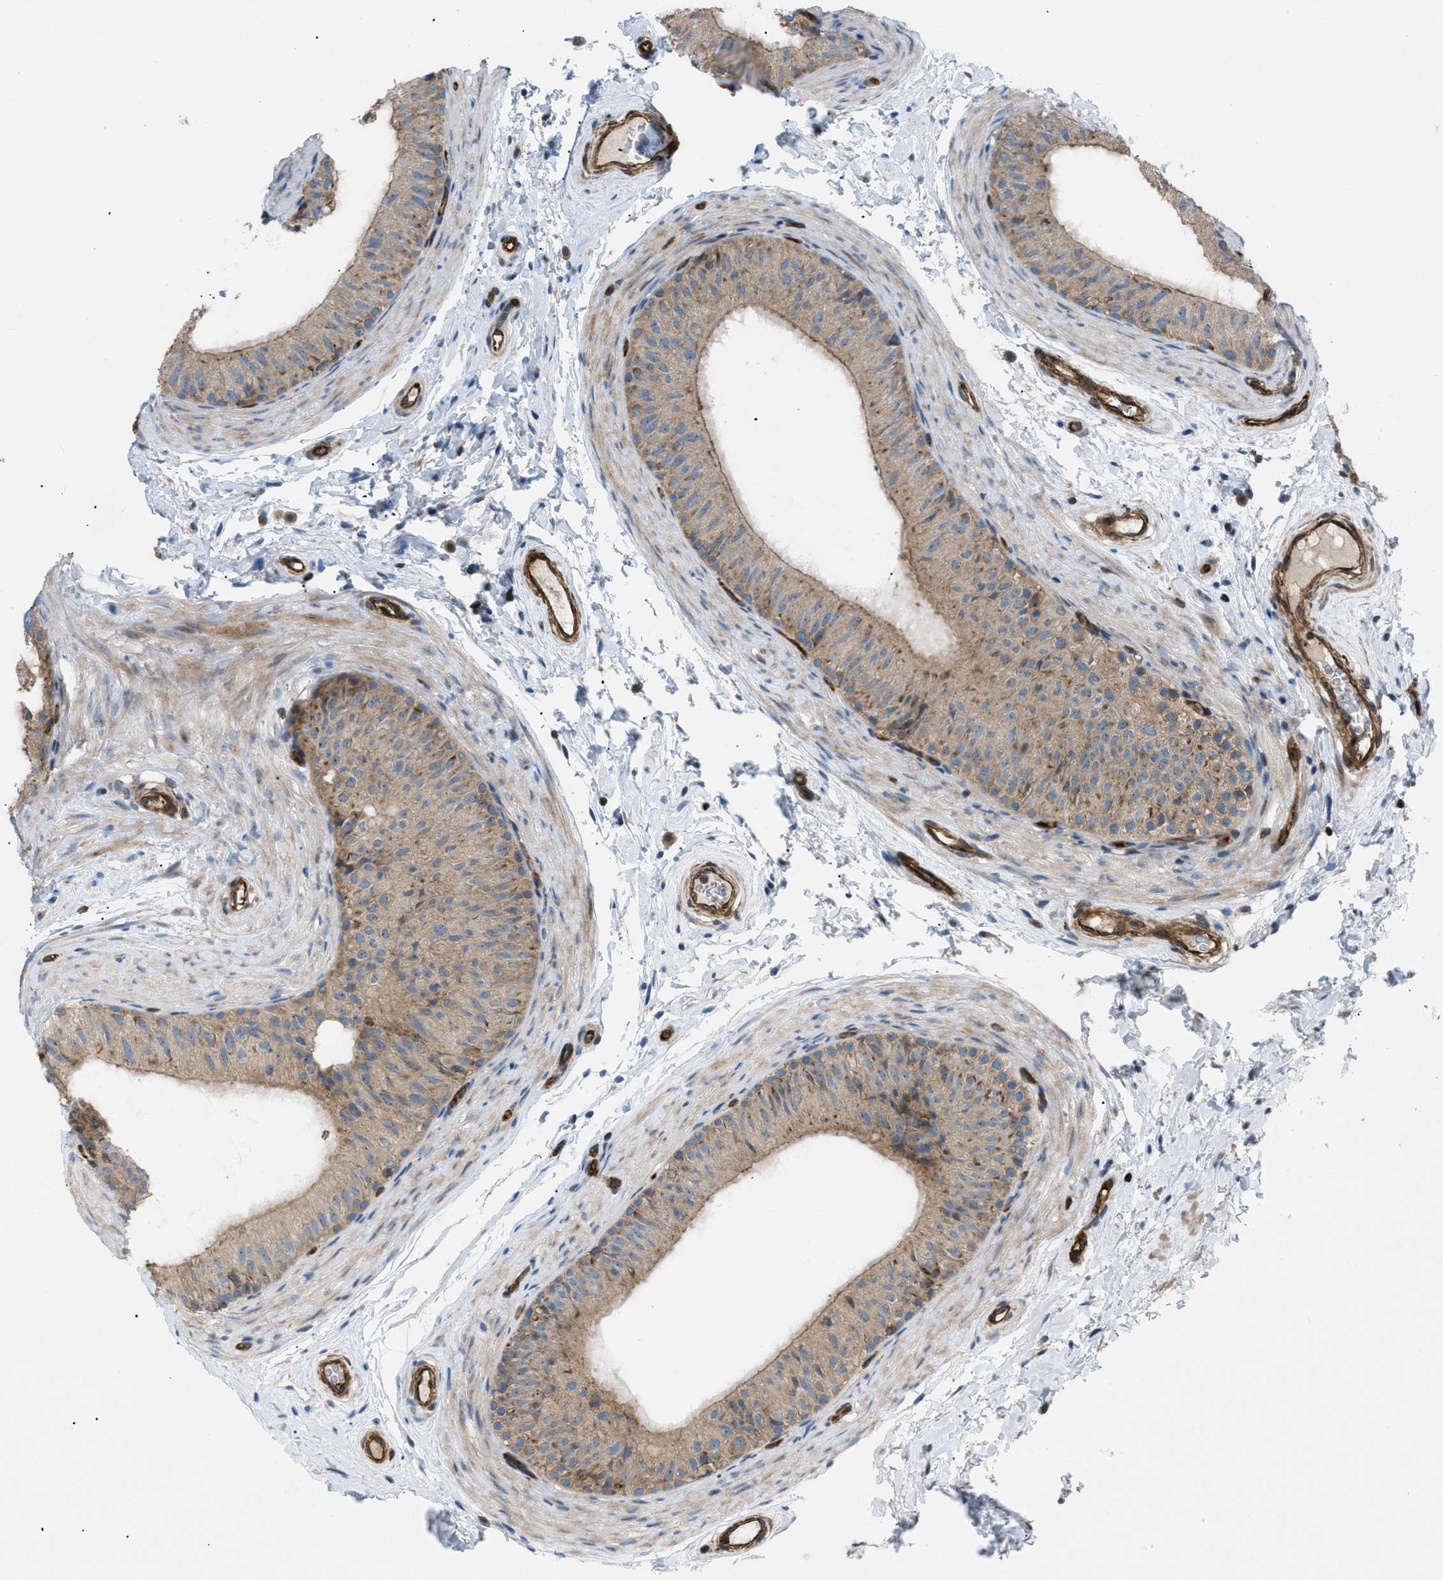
{"staining": {"intensity": "moderate", "quantity": ">75%", "location": "cytoplasmic/membranous"}, "tissue": "epididymis", "cell_type": "Glandular cells", "image_type": "normal", "snomed": [{"axis": "morphology", "description": "Normal tissue, NOS"}, {"axis": "topography", "description": "Epididymis"}], "caption": "Immunohistochemistry of normal human epididymis reveals medium levels of moderate cytoplasmic/membranous staining in approximately >75% of glandular cells.", "gene": "ATP2A3", "patient": {"sex": "male", "age": 34}}